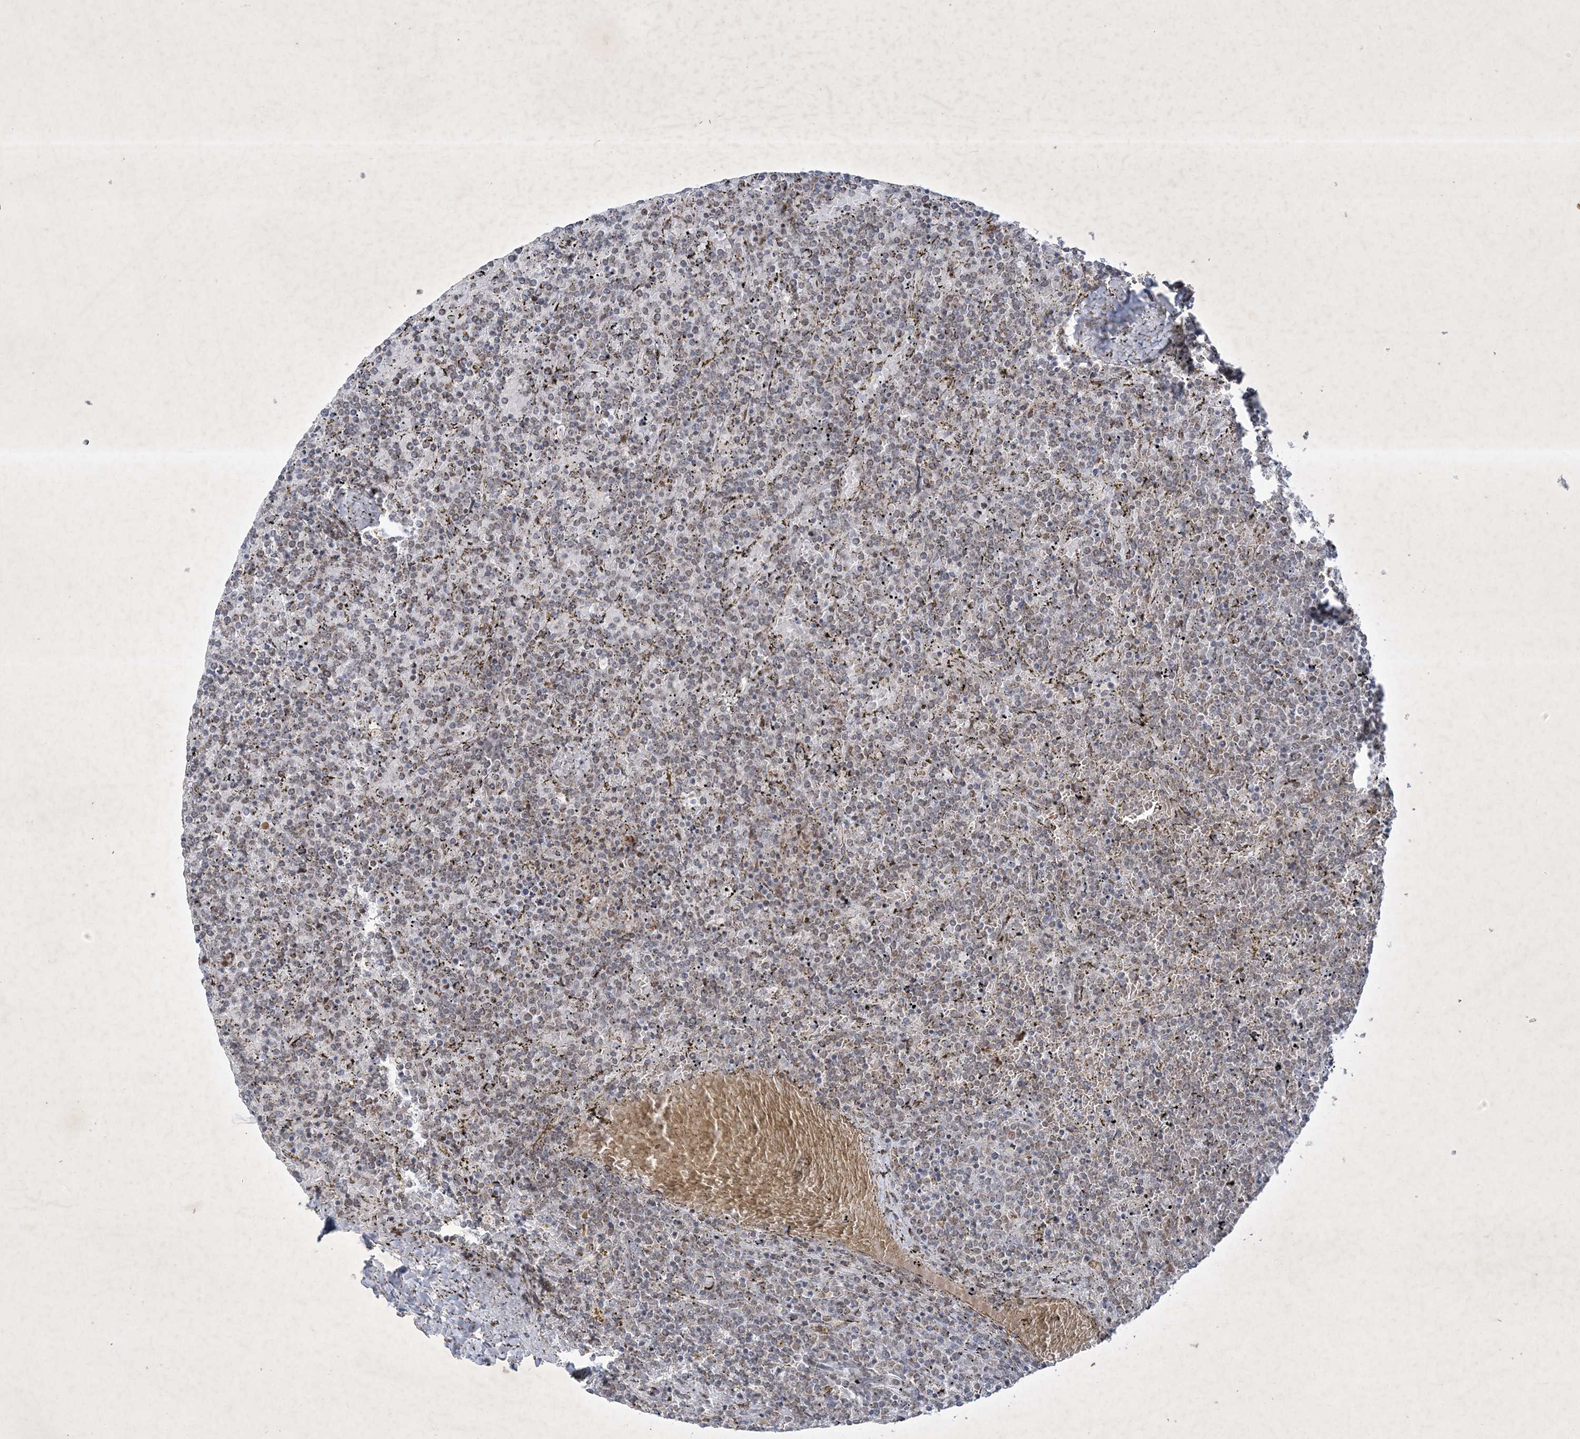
{"staining": {"intensity": "negative", "quantity": "none", "location": "none"}, "tissue": "lymphoma", "cell_type": "Tumor cells", "image_type": "cancer", "snomed": [{"axis": "morphology", "description": "Malignant lymphoma, non-Hodgkin's type, Low grade"}, {"axis": "topography", "description": "Spleen"}], "caption": "An immunohistochemistry (IHC) micrograph of malignant lymphoma, non-Hodgkin's type (low-grade) is shown. There is no staining in tumor cells of malignant lymphoma, non-Hodgkin's type (low-grade).", "gene": "ZBTB9", "patient": {"sex": "female", "age": 19}}